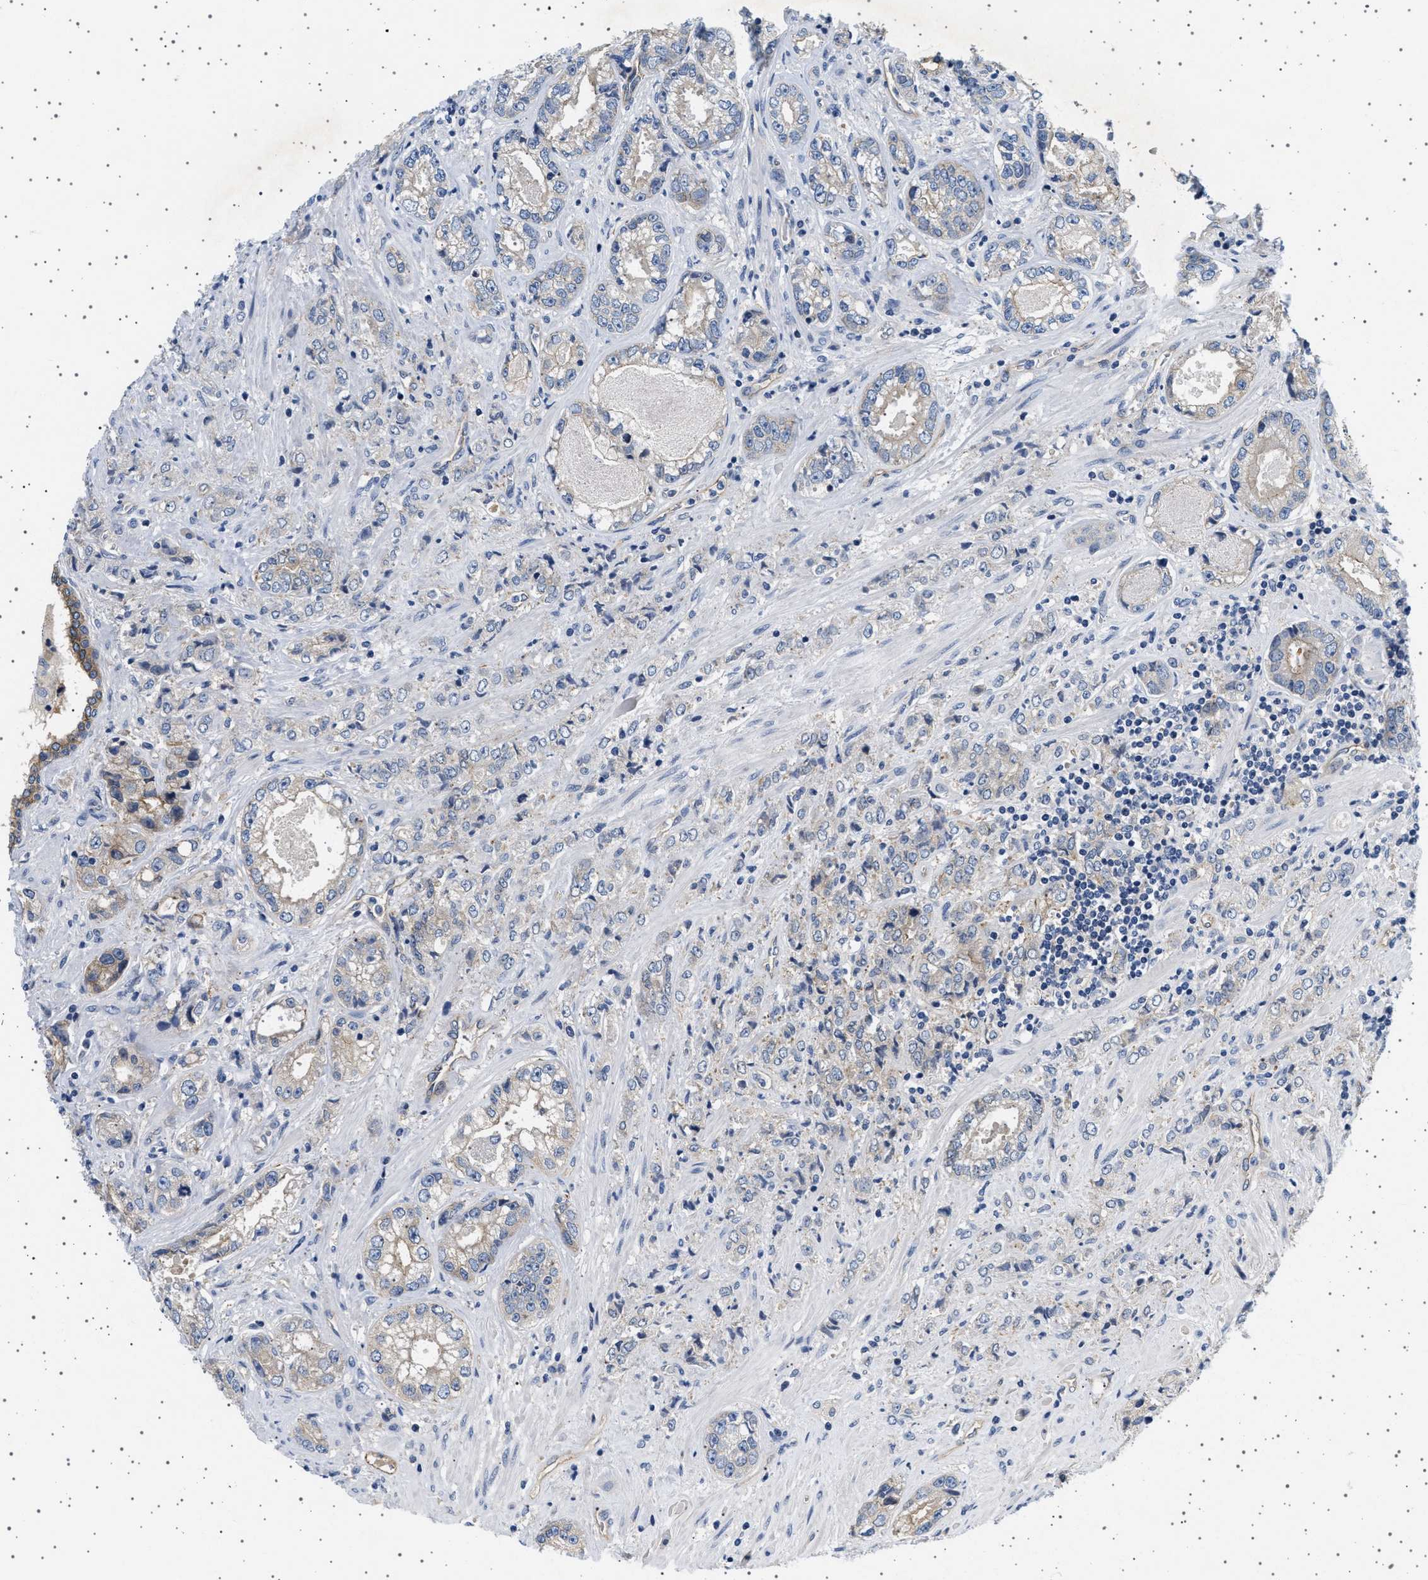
{"staining": {"intensity": "weak", "quantity": "25%-75%", "location": "cytoplasmic/membranous"}, "tissue": "prostate cancer", "cell_type": "Tumor cells", "image_type": "cancer", "snomed": [{"axis": "morphology", "description": "Adenocarcinoma, High grade"}, {"axis": "topography", "description": "Prostate"}], "caption": "This photomicrograph shows IHC staining of prostate cancer, with low weak cytoplasmic/membranous staining in about 25%-75% of tumor cells.", "gene": "PLPP6", "patient": {"sex": "male", "age": 61}}